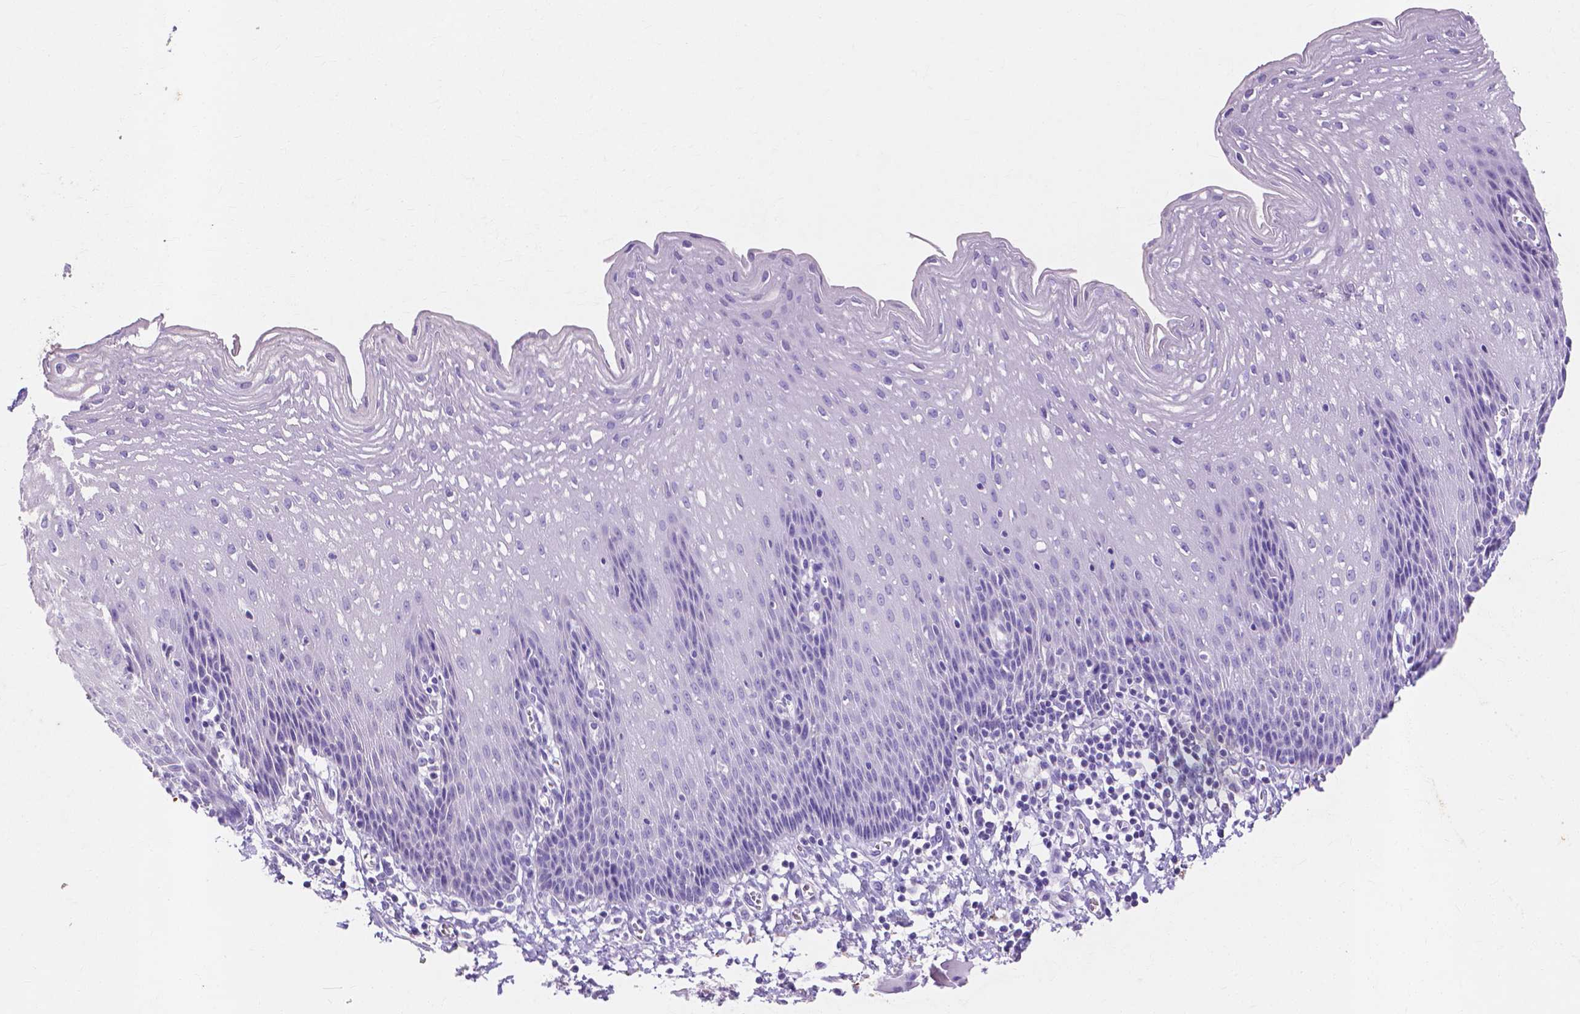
{"staining": {"intensity": "negative", "quantity": "none", "location": "none"}, "tissue": "esophagus", "cell_type": "Squamous epithelial cells", "image_type": "normal", "snomed": [{"axis": "morphology", "description": "Normal tissue, NOS"}, {"axis": "topography", "description": "Esophagus"}], "caption": "Image shows no protein staining in squamous epithelial cells of normal esophagus. (Immunohistochemistry (ihc), brightfield microscopy, high magnification).", "gene": "MMP11", "patient": {"sex": "female", "age": 64}}